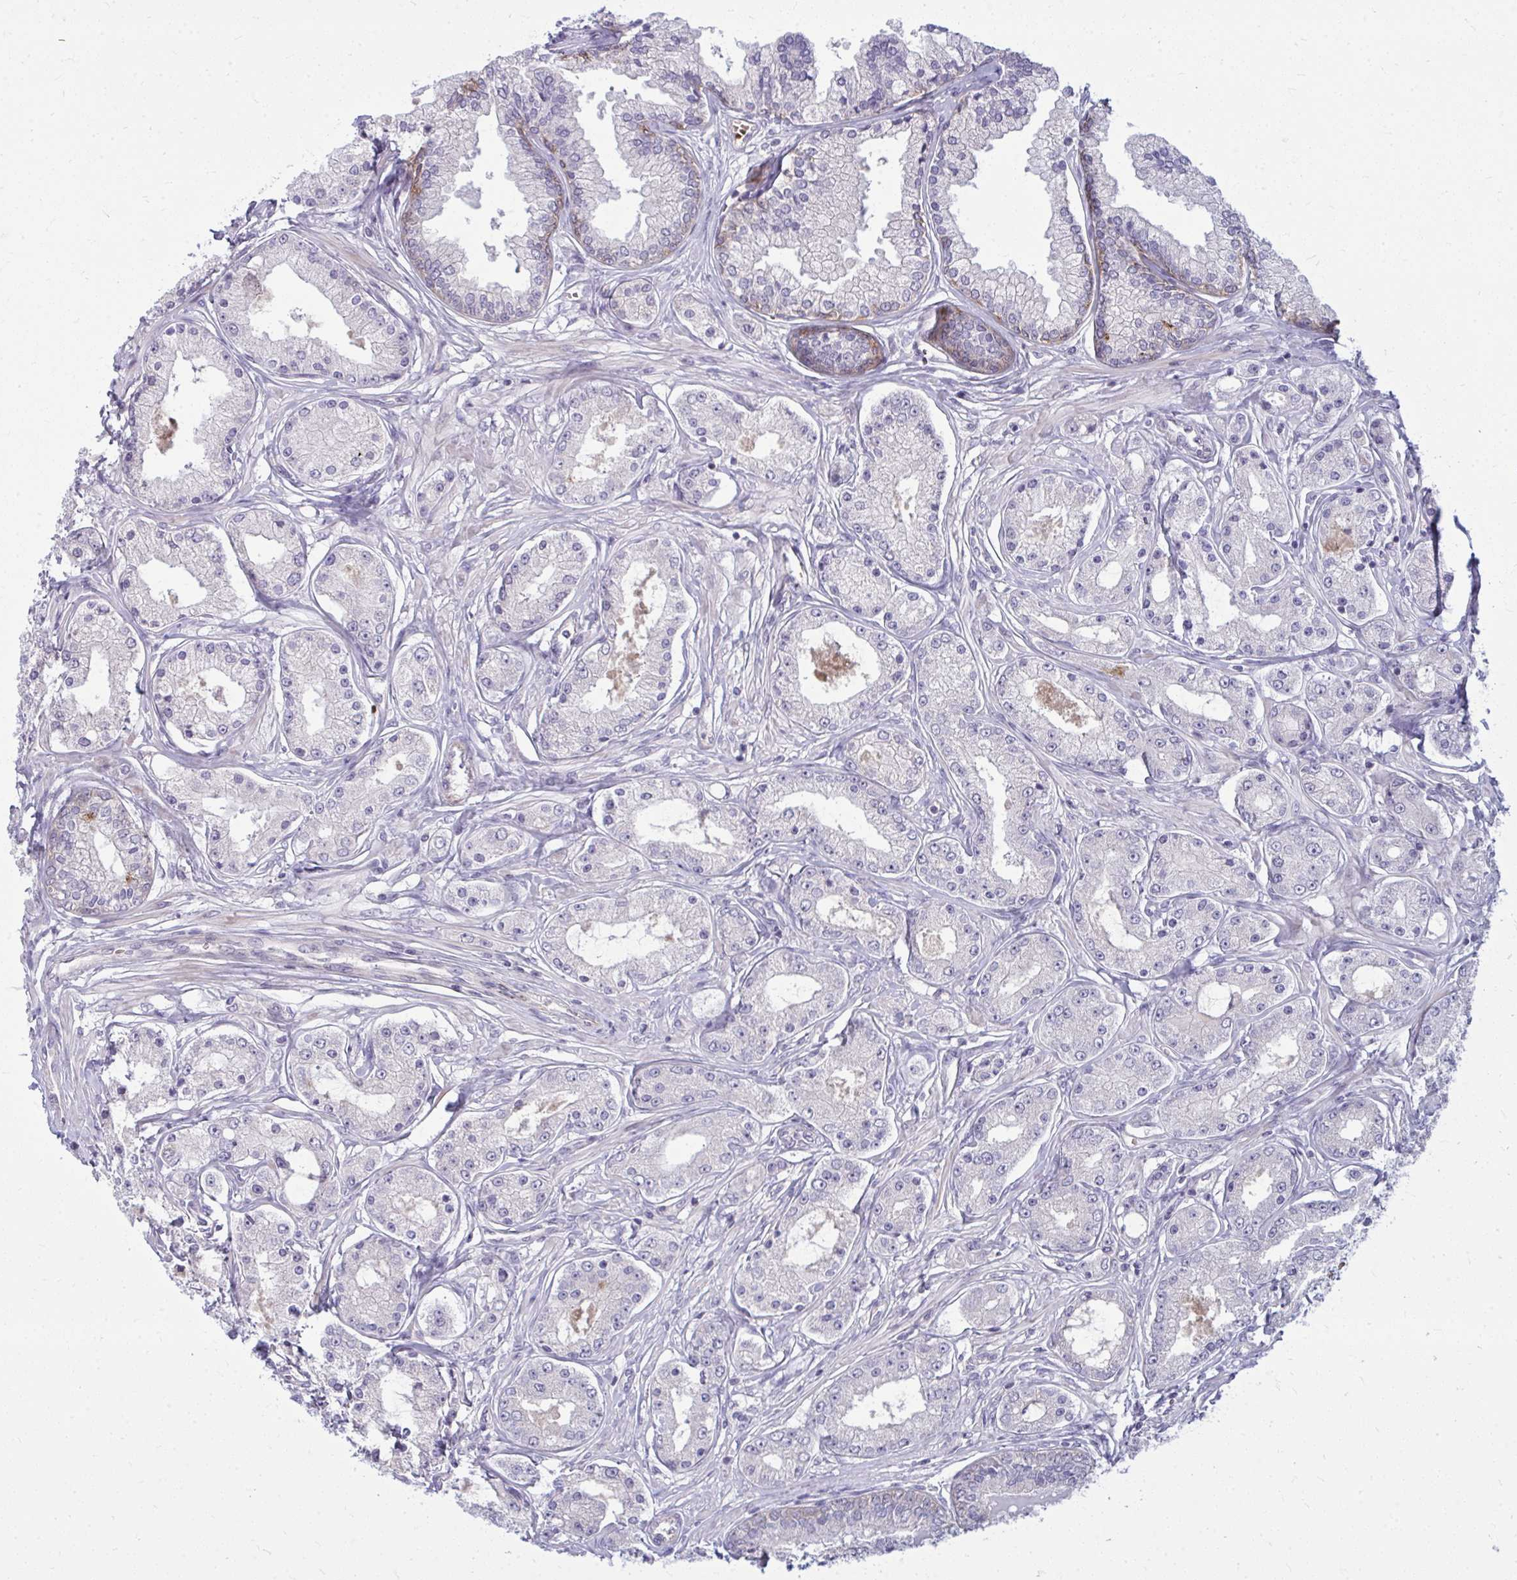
{"staining": {"intensity": "negative", "quantity": "none", "location": "none"}, "tissue": "prostate cancer", "cell_type": "Tumor cells", "image_type": "cancer", "snomed": [{"axis": "morphology", "description": "Adenocarcinoma, High grade"}, {"axis": "topography", "description": "Prostate"}], "caption": "A micrograph of human prostate cancer is negative for staining in tumor cells.", "gene": "SLC14A1", "patient": {"sex": "male", "age": 66}}